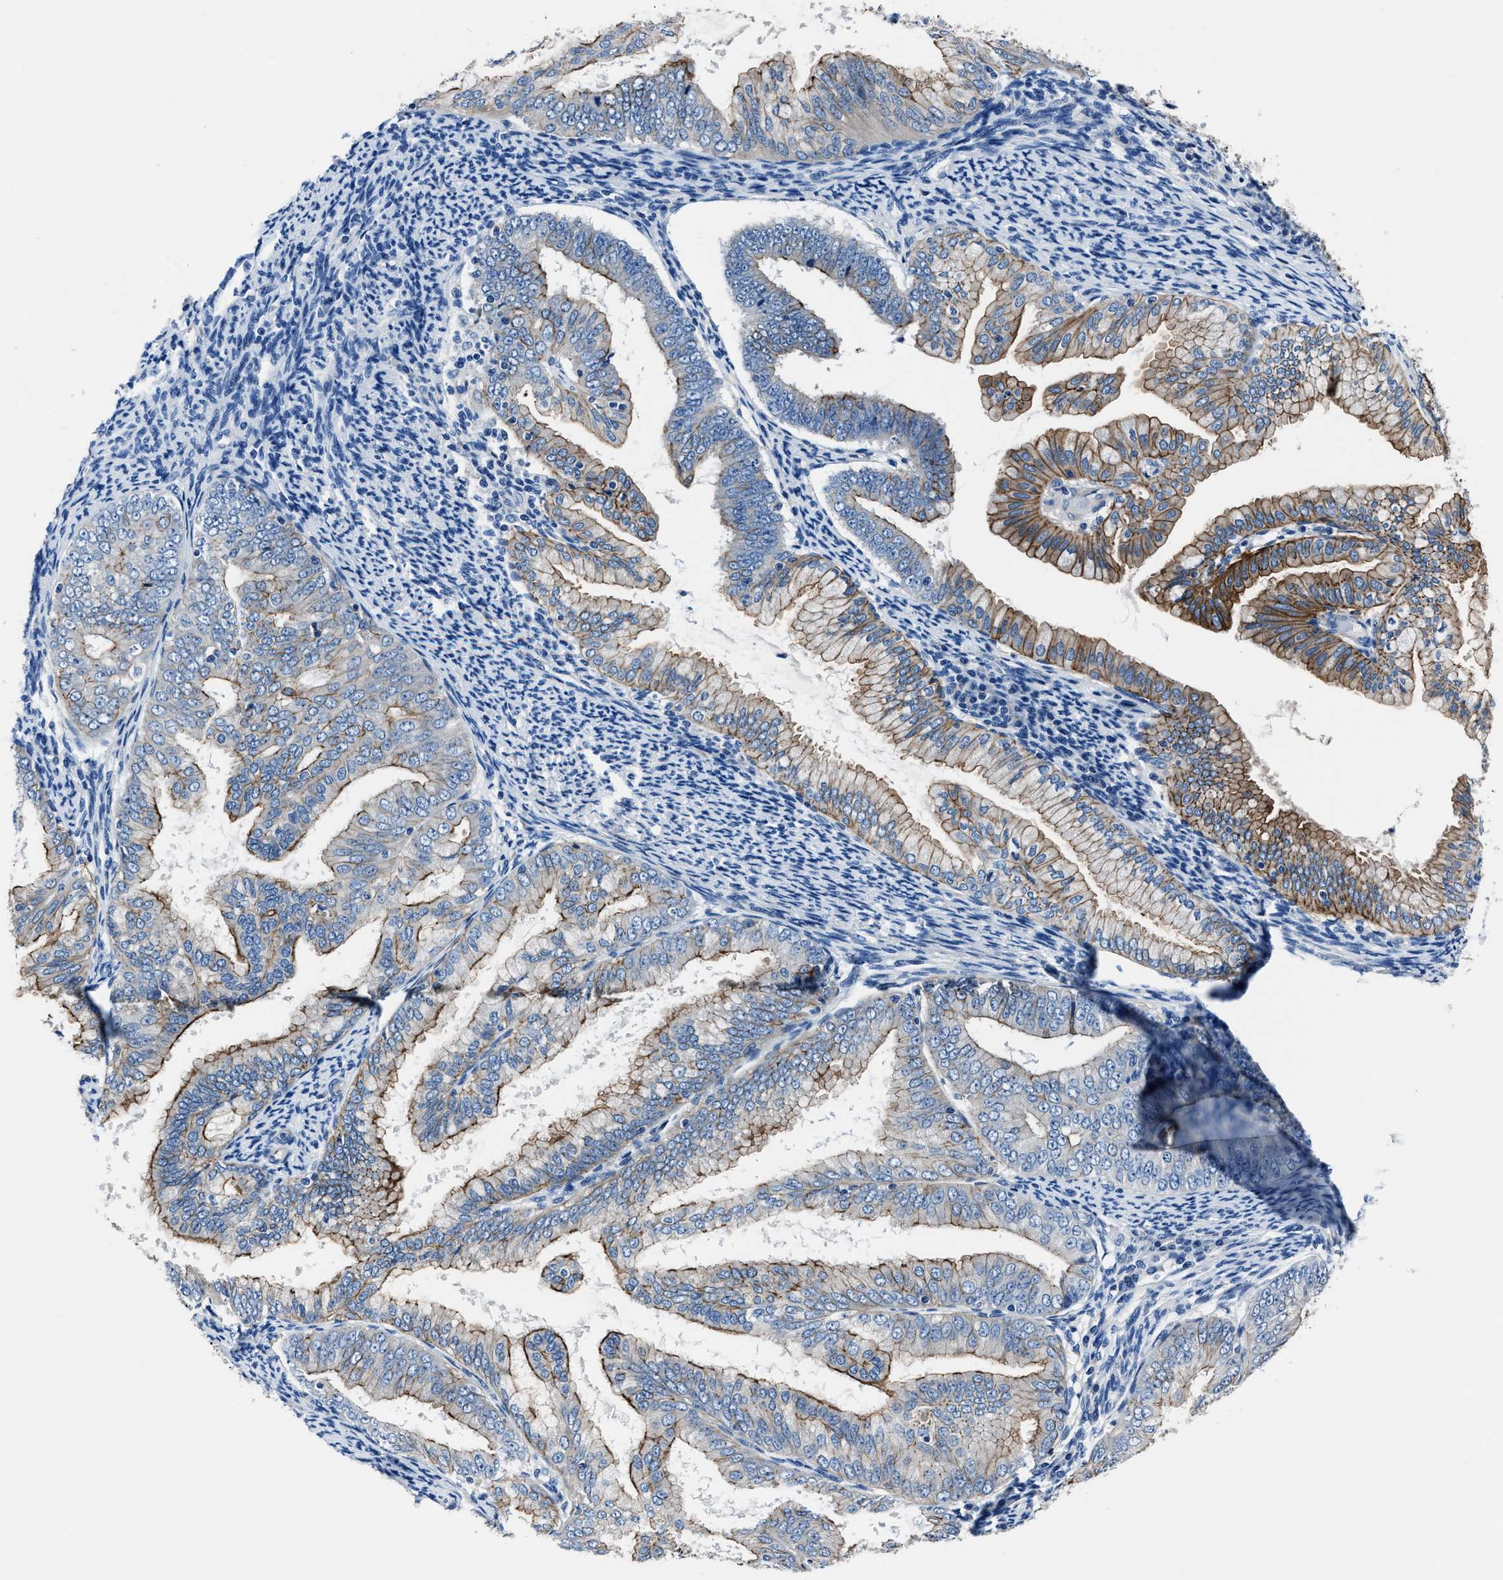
{"staining": {"intensity": "moderate", "quantity": "25%-75%", "location": "cytoplasmic/membranous"}, "tissue": "endometrial cancer", "cell_type": "Tumor cells", "image_type": "cancer", "snomed": [{"axis": "morphology", "description": "Adenocarcinoma, NOS"}, {"axis": "topography", "description": "Endometrium"}], "caption": "A medium amount of moderate cytoplasmic/membranous positivity is seen in about 25%-75% of tumor cells in endometrial cancer (adenocarcinoma) tissue.", "gene": "LMO7", "patient": {"sex": "female", "age": 63}}